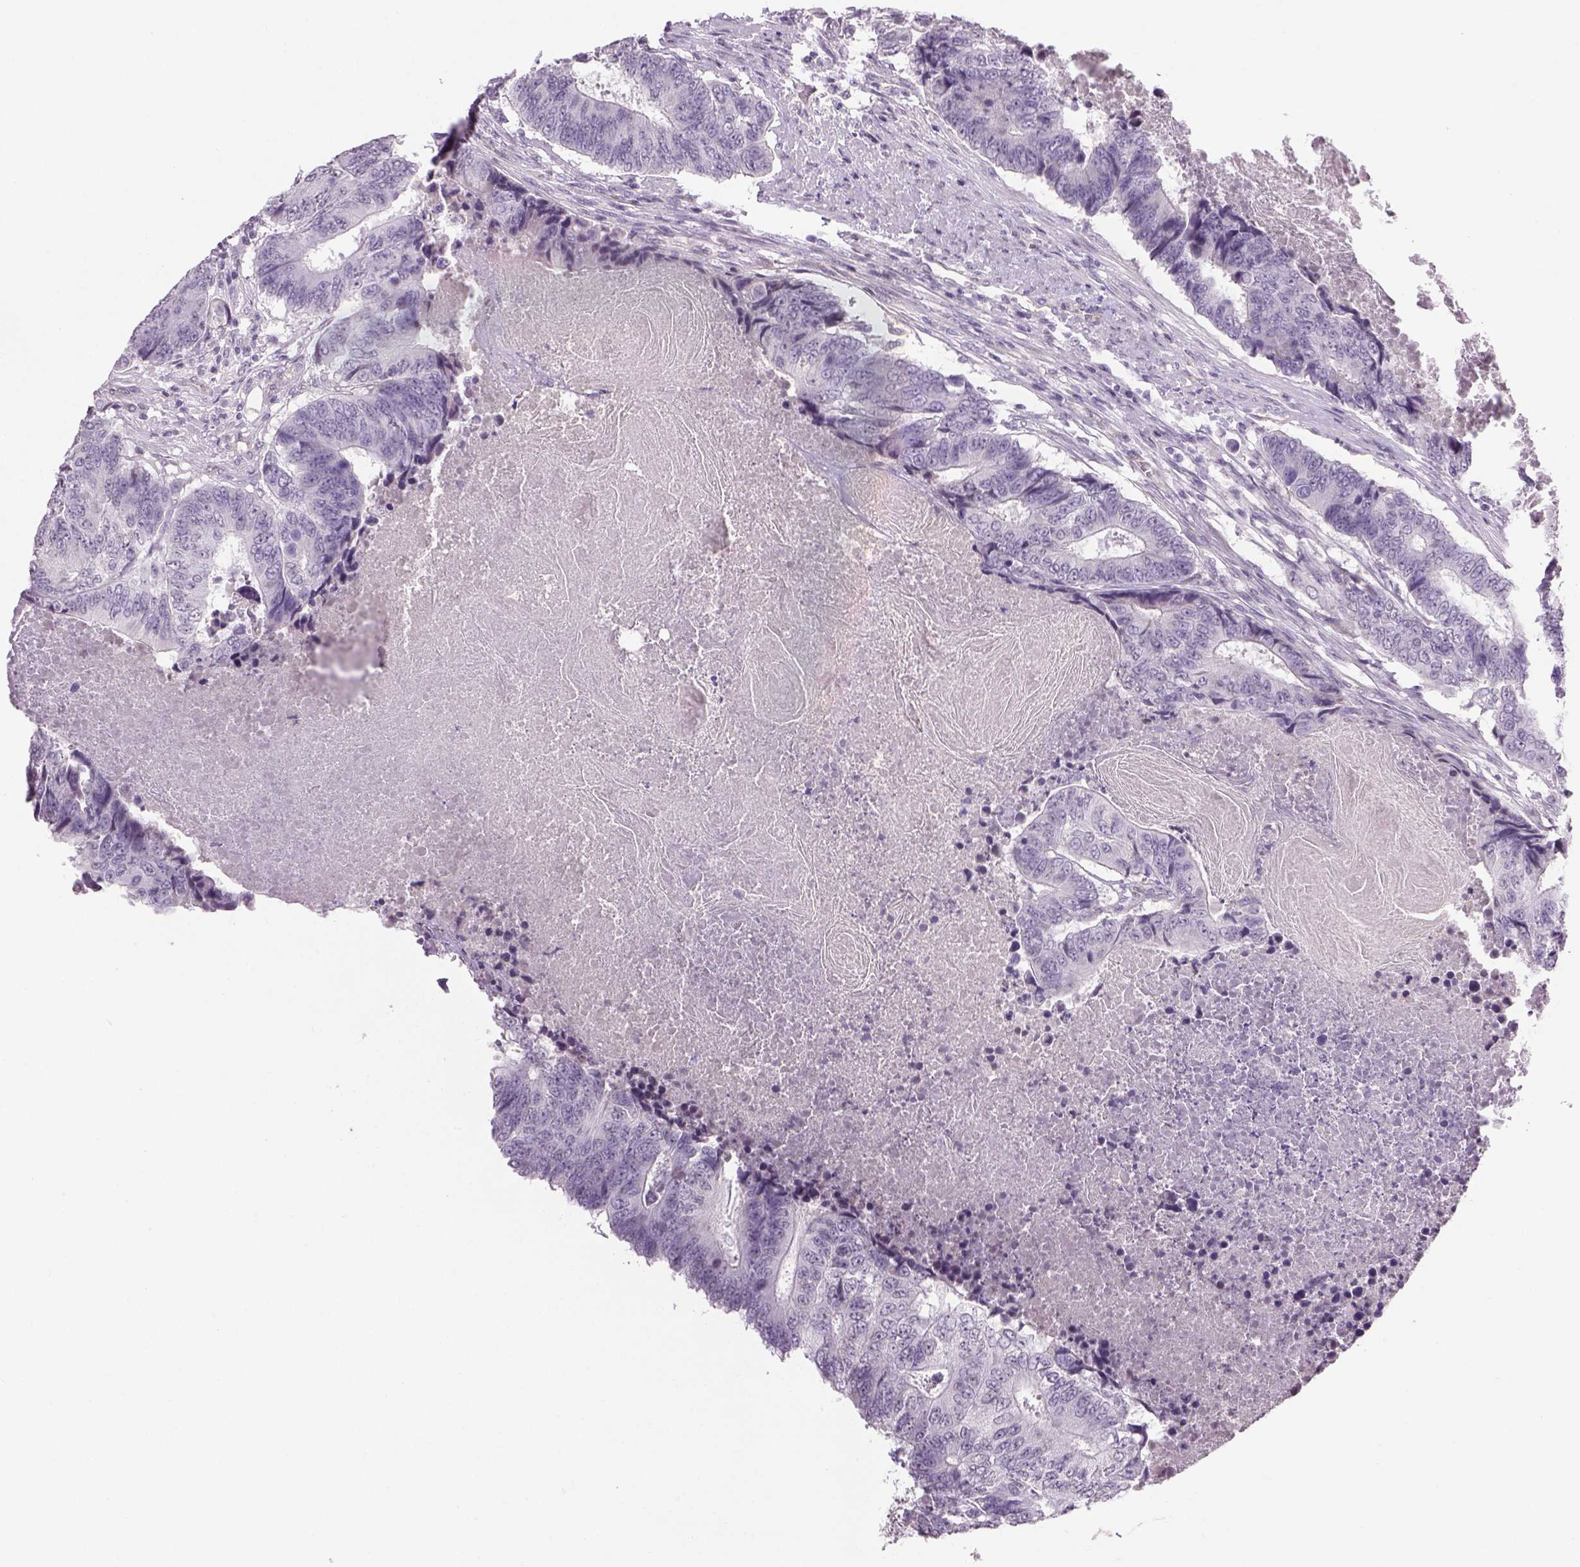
{"staining": {"intensity": "negative", "quantity": "none", "location": "none"}, "tissue": "colorectal cancer", "cell_type": "Tumor cells", "image_type": "cancer", "snomed": [{"axis": "morphology", "description": "Adenocarcinoma, NOS"}, {"axis": "topography", "description": "Colon"}], "caption": "Immunohistochemical staining of human colorectal cancer (adenocarcinoma) displays no significant positivity in tumor cells.", "gene": "PRRT1", "patient": {"sex": "female", "age": 48}}